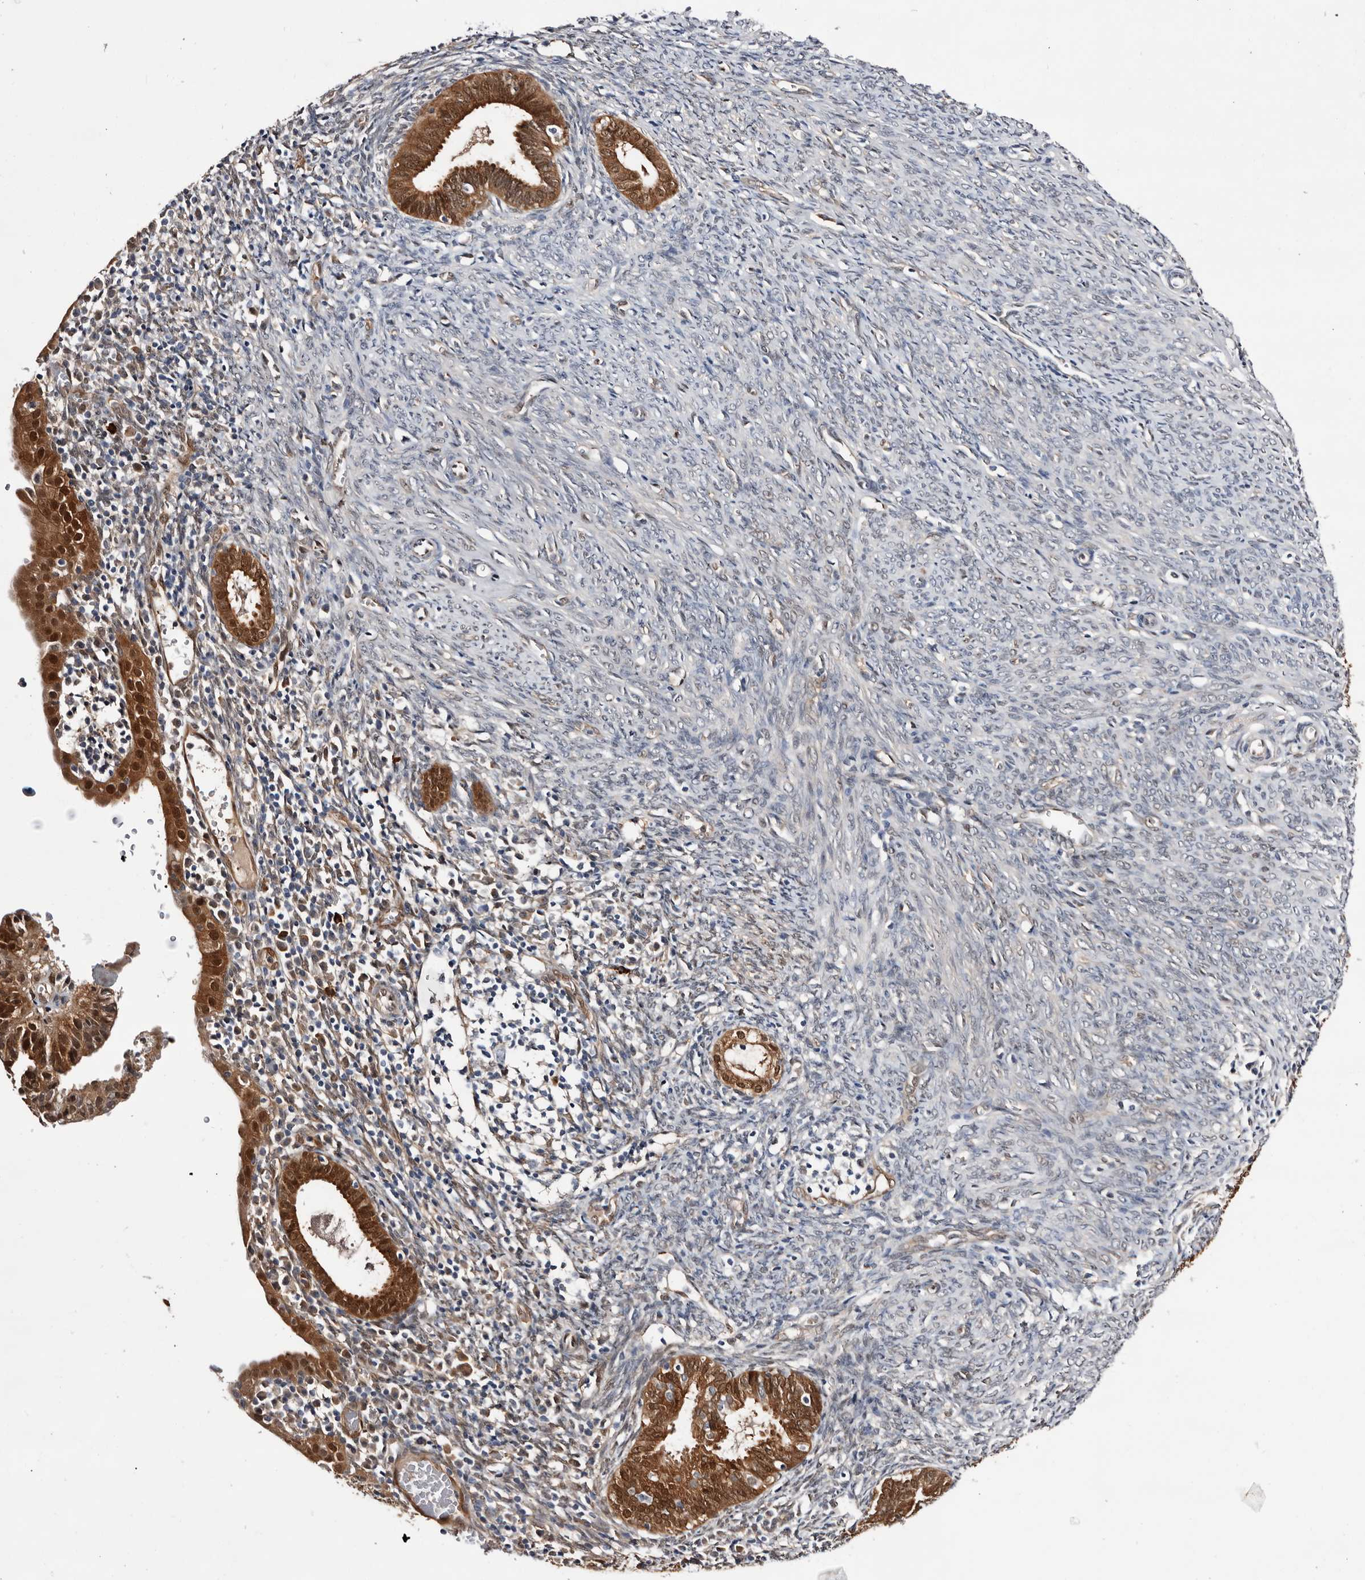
{"staining": {"intensity": "moderate", "quantity": ">75%", "location": "cytoplasmic/membranous,nuclear"}, "tissue": "endometrial cancer", "cell_type": "Tumor cells", "image_type": "cancer", "snomed": [{"axis": "morphology", "description": "Adenocarcinoma, NOS"}, {"axis": "topography", "description": "Uterus"}], "caption": "Endometrial cancer (adenocarcinoma) was stained to show a protein in brown. There is medium levels of moderate cytoplasmic/membranous and nuclear staining in about >75% of tumor cells.", "gene": "TP53I3", "patient": {"sex": "female", "age": 77}}